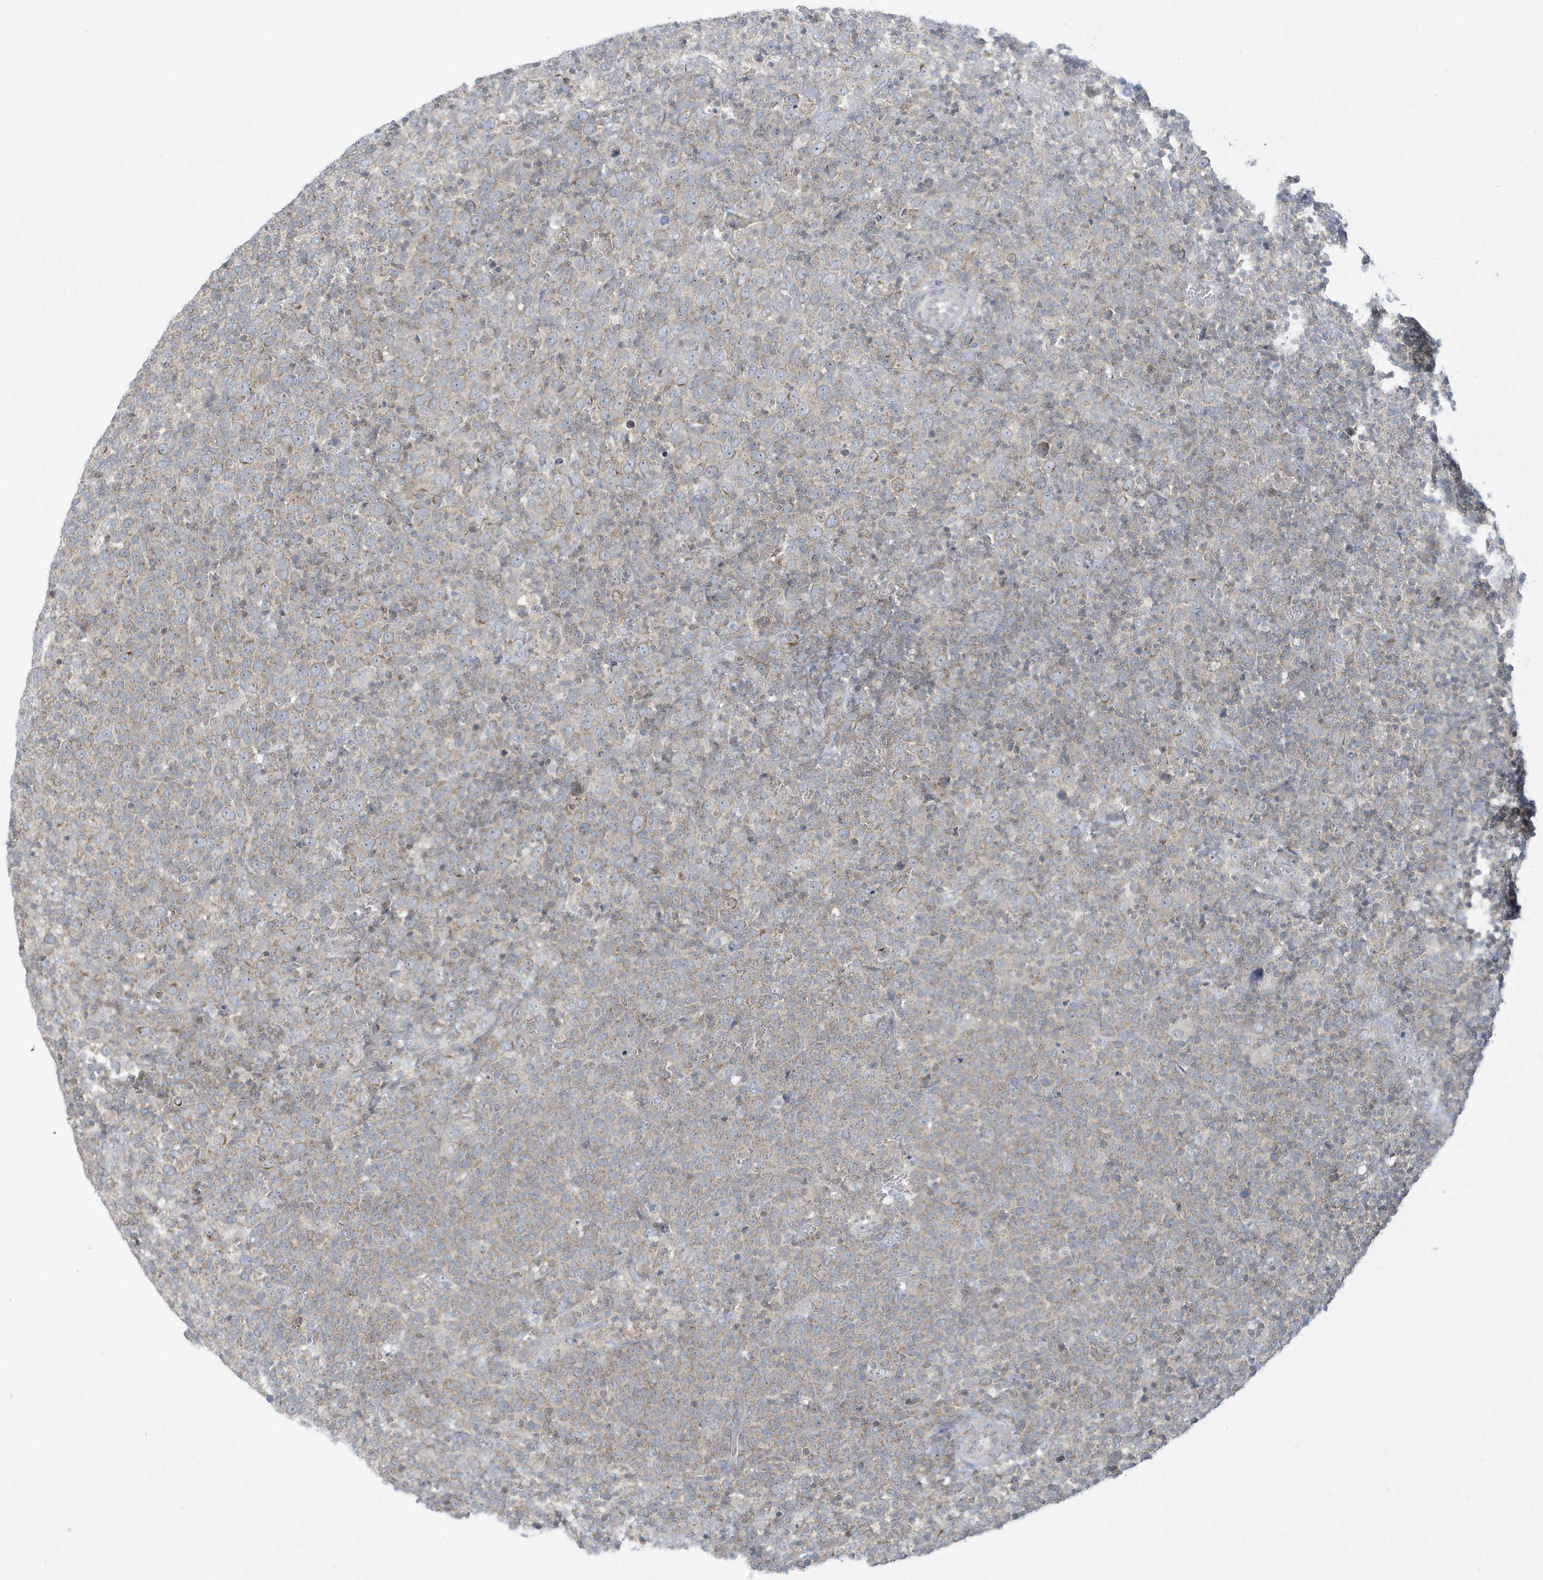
{"staining": {"intensity": "weak", "quantity": "<25%", "location": "cytoplasmic/membranous"}, "tissue": "lymphoma", "cell_type": "Tumor cells", "image_type": "cancer", "snomed": [{"axis": "morphology", "description": "Malignant lymphoma, non-Hodgkin's type, High grade"}, {"axis": "topography", "description": "Lymph node"}], "caption": "An IHC image of malignant lymphoma, non-Hodgkin's type (high-grade) is shown. There is no staining in tumor cells of malignant lymphoma, non-Hodgkin's type (high-grade).", "gene": "SLAMF9", "patient": {"sex": "male", "age": 61}}